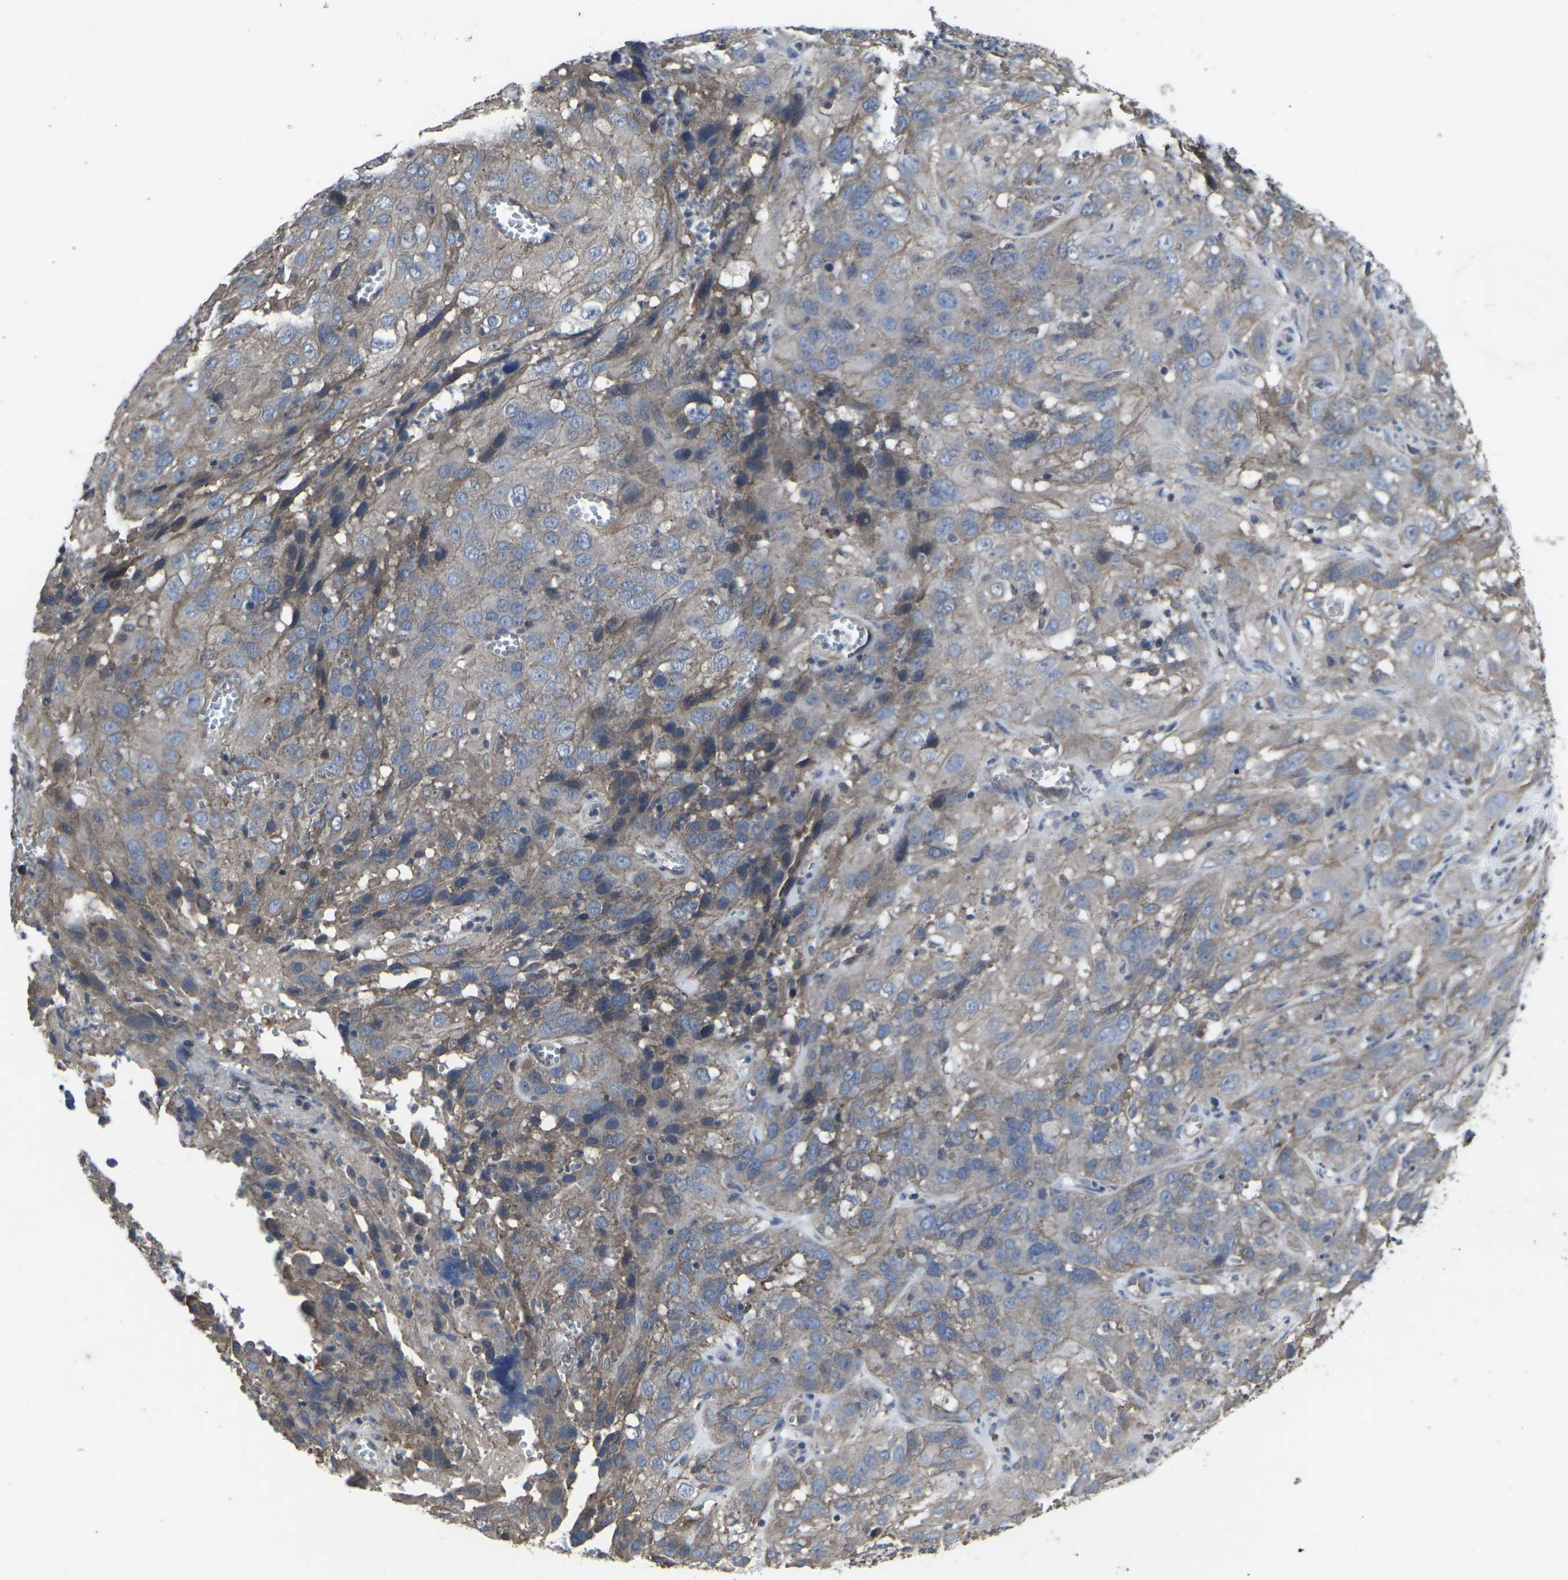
{"staining": {"intensity": "weak", "quantity": ">75%", "location": "cytoplasmic/membranous"}, "tissue": "cervical cancer", "cell_type": "Tumor cells", "image_type": "cancer", "snomed": [{"axis": "morphology", "description": "Squamous cell carcinoma, NOS"}, {"axis": "topography", "description": "Cervix"}], "caption": "Human cervical cancer stained with a protein marker reveals weak staining in tumor cells.", "gene": "MAPKAPK2", "patient": {"sex": "female", "age": 32}}